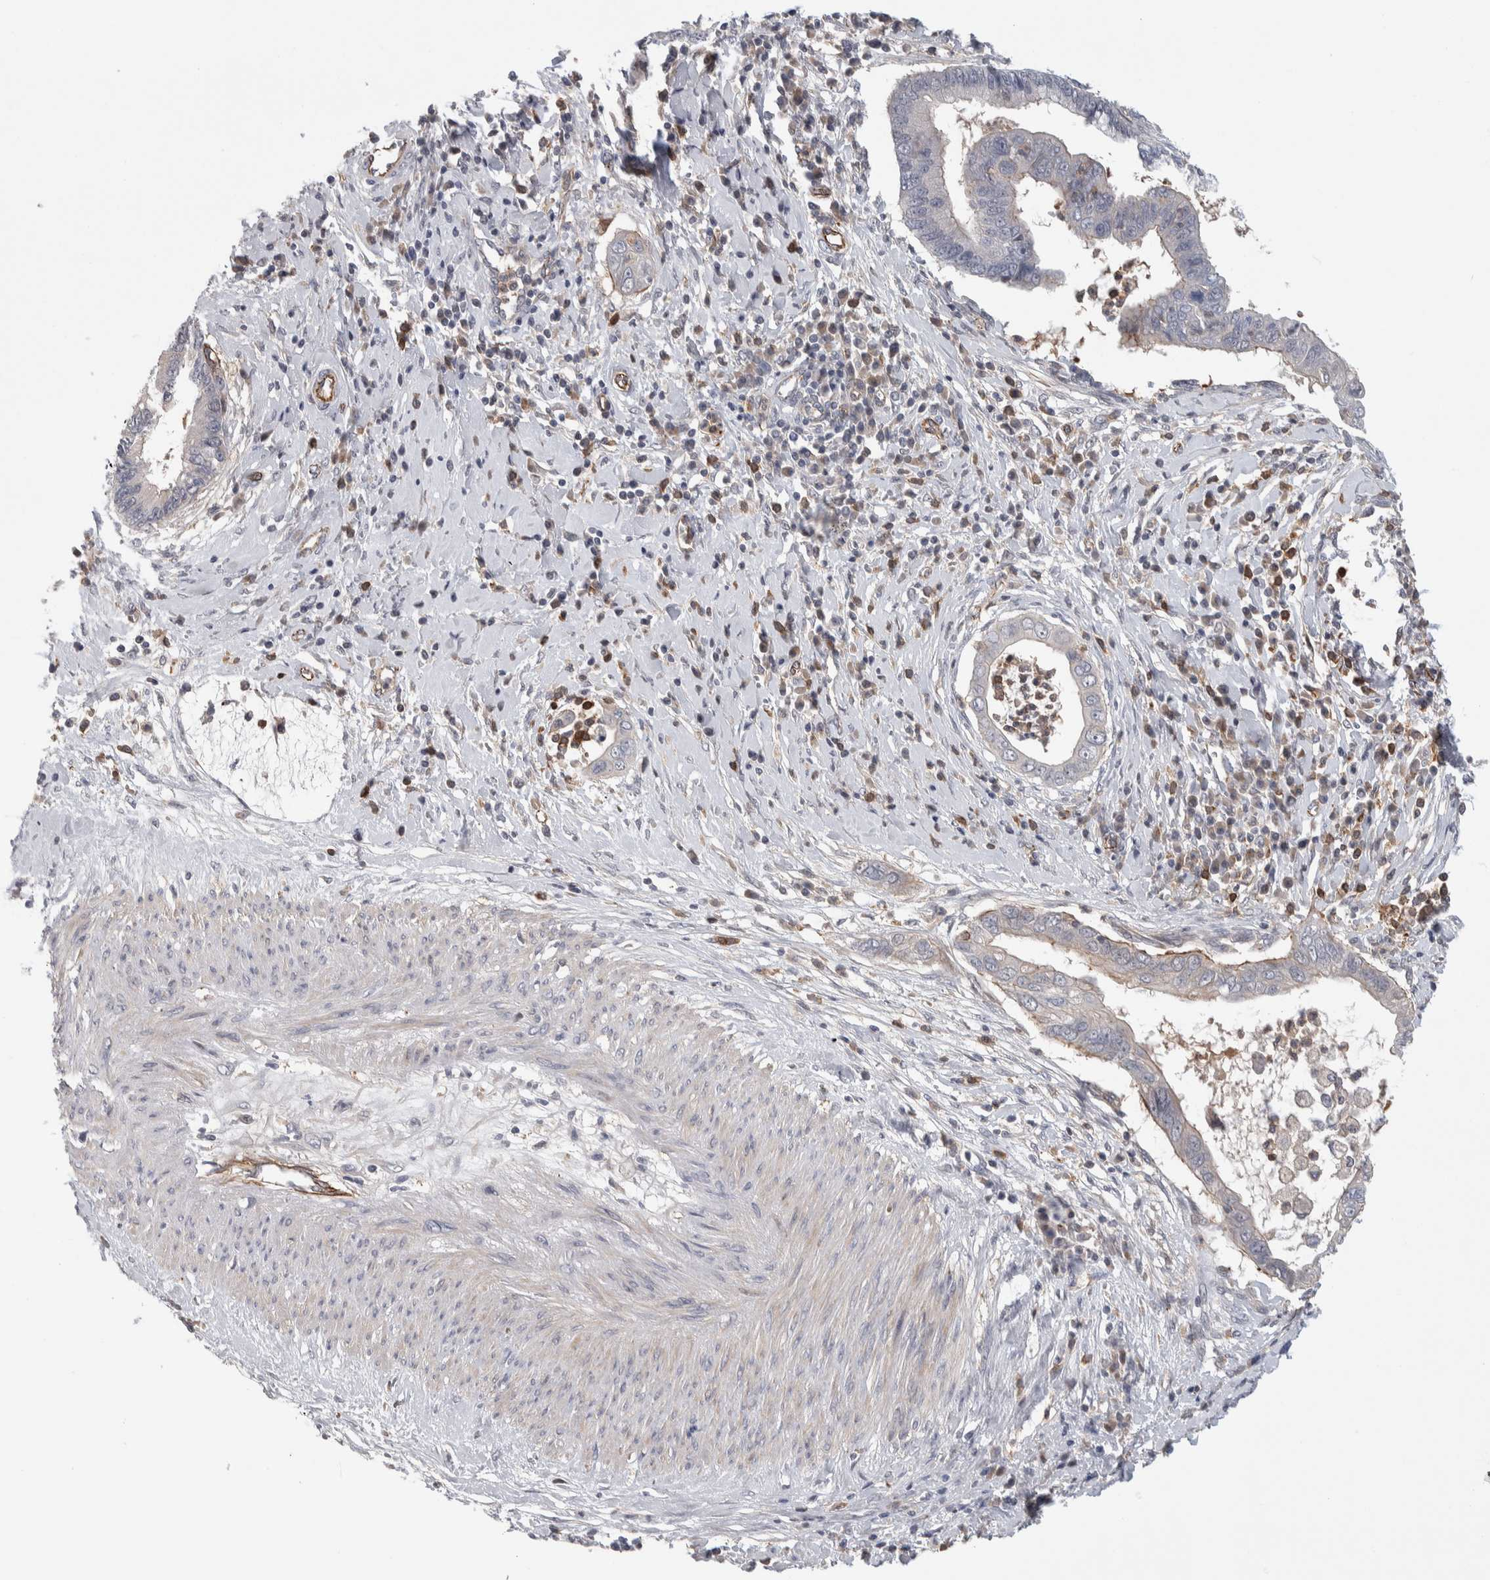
{"staining": {"intensity": "negative", "quantity": "none", "location": "none"}, "tissue": "cervical cancer", "cell_type": "Tumor cells", "image_type": "cancer", "snomed": [{"axis": "morphology", "description": "Adenocarcinoma, NOS"}, {"axis": "topography", "description": "Cervix"}], "caption": "High power microscopy micrograph of an immunohistochemistry (IHC) image of adenocarcinoma (cervical), revealing no significant staining in tumor cells.", "gene": "ZNF862", "patient": {"sex": "female", "age": 44}}